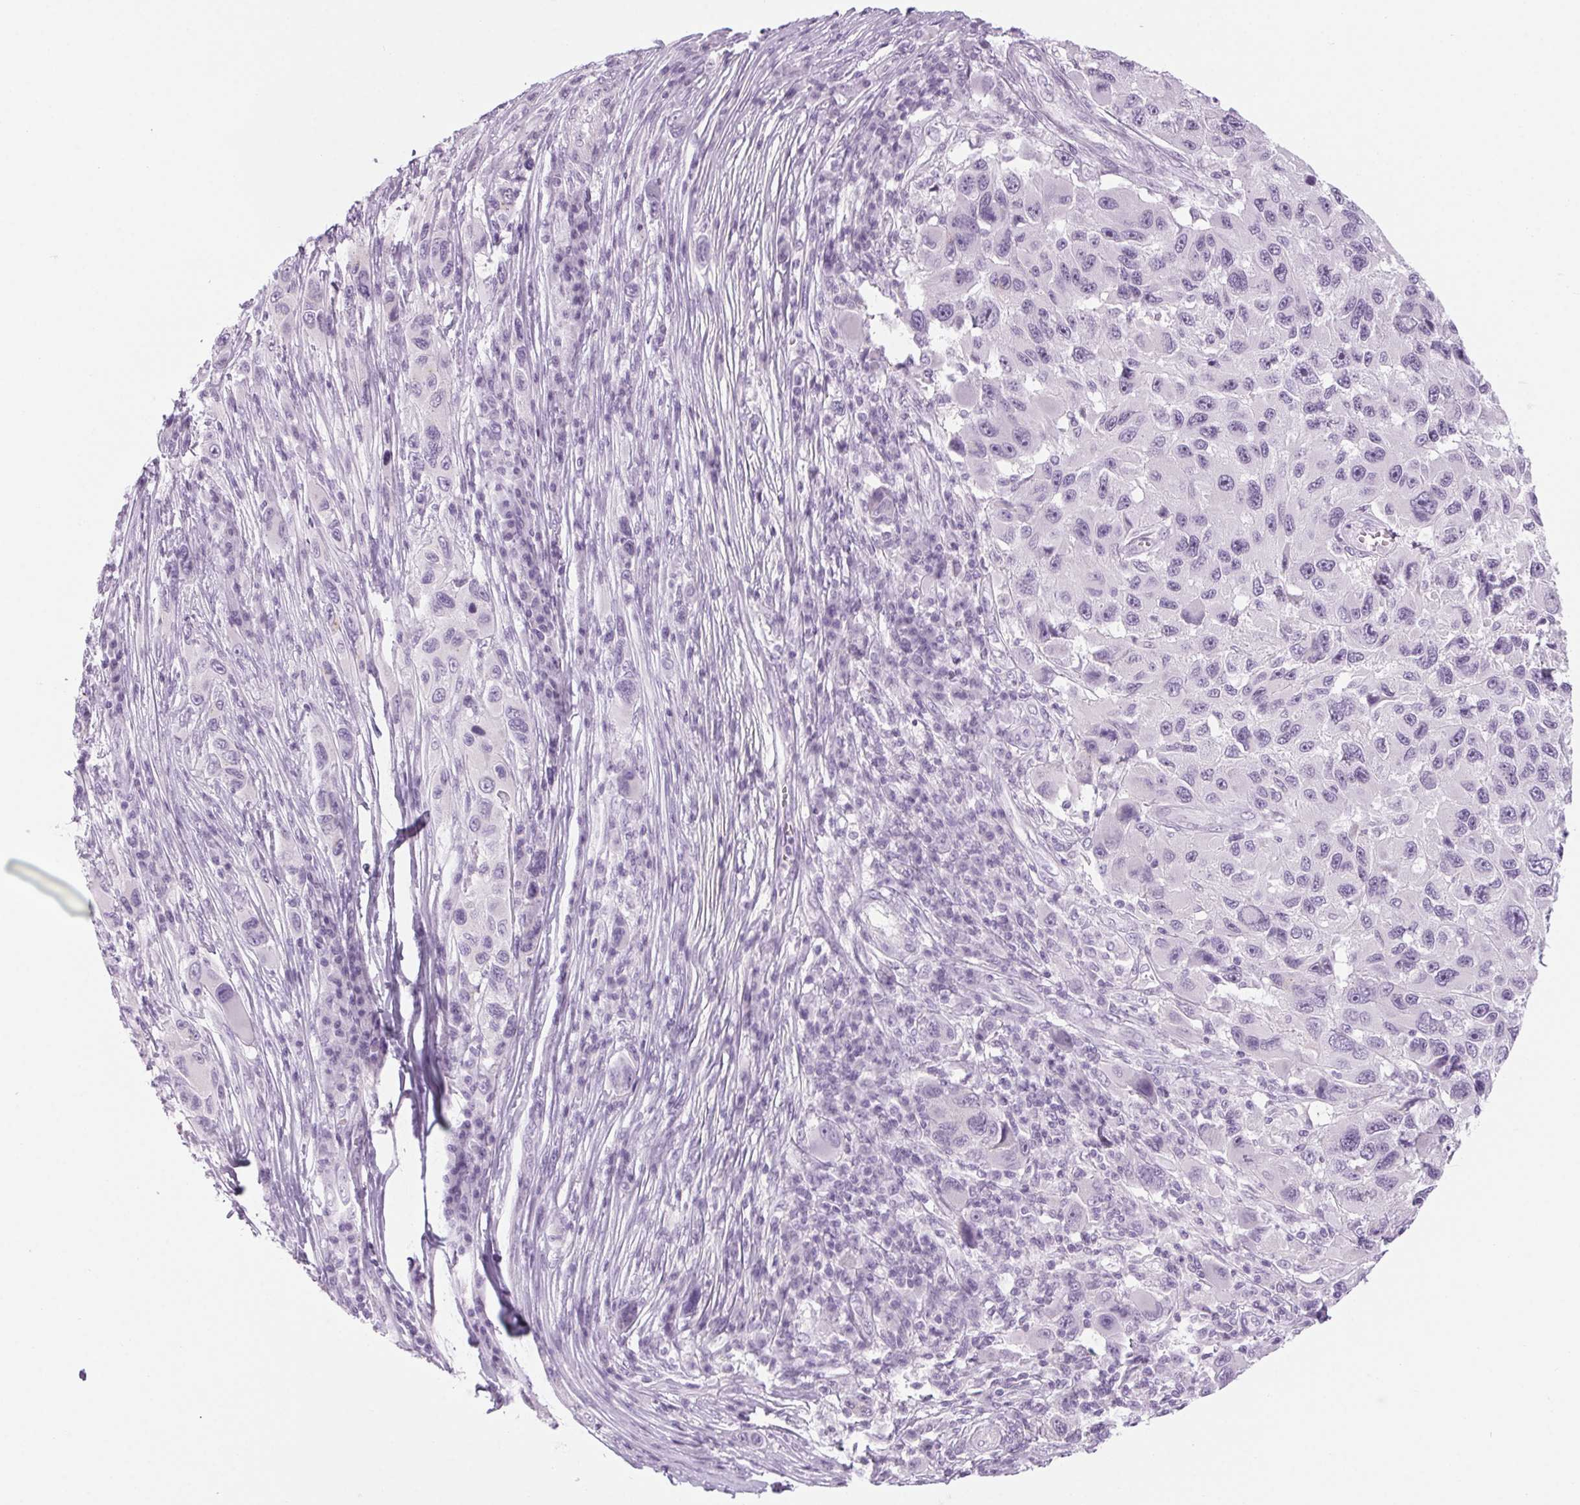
{"staining": {"intensity": "negative", "quantity": "none", "location": "none"}, "tissue": "melanoma", "cell_type": "Tumor cells", "image_type": "cancer", "snomed": [{"axis": "morphology", "description": "Malignant melanoma, NOS"}, {"axis": "topography", "description": "Skin"}], "caption": "The histopathology image exhibits no staining of tumor cells in malignant melanoma. (Brightfield microscopy of DAB (3,3'-diaminobenzidine) immunohistochemistry (IHC) at high magnification).", "gene": "LRP2", "patient": {"sex": "male", "age": 53}}